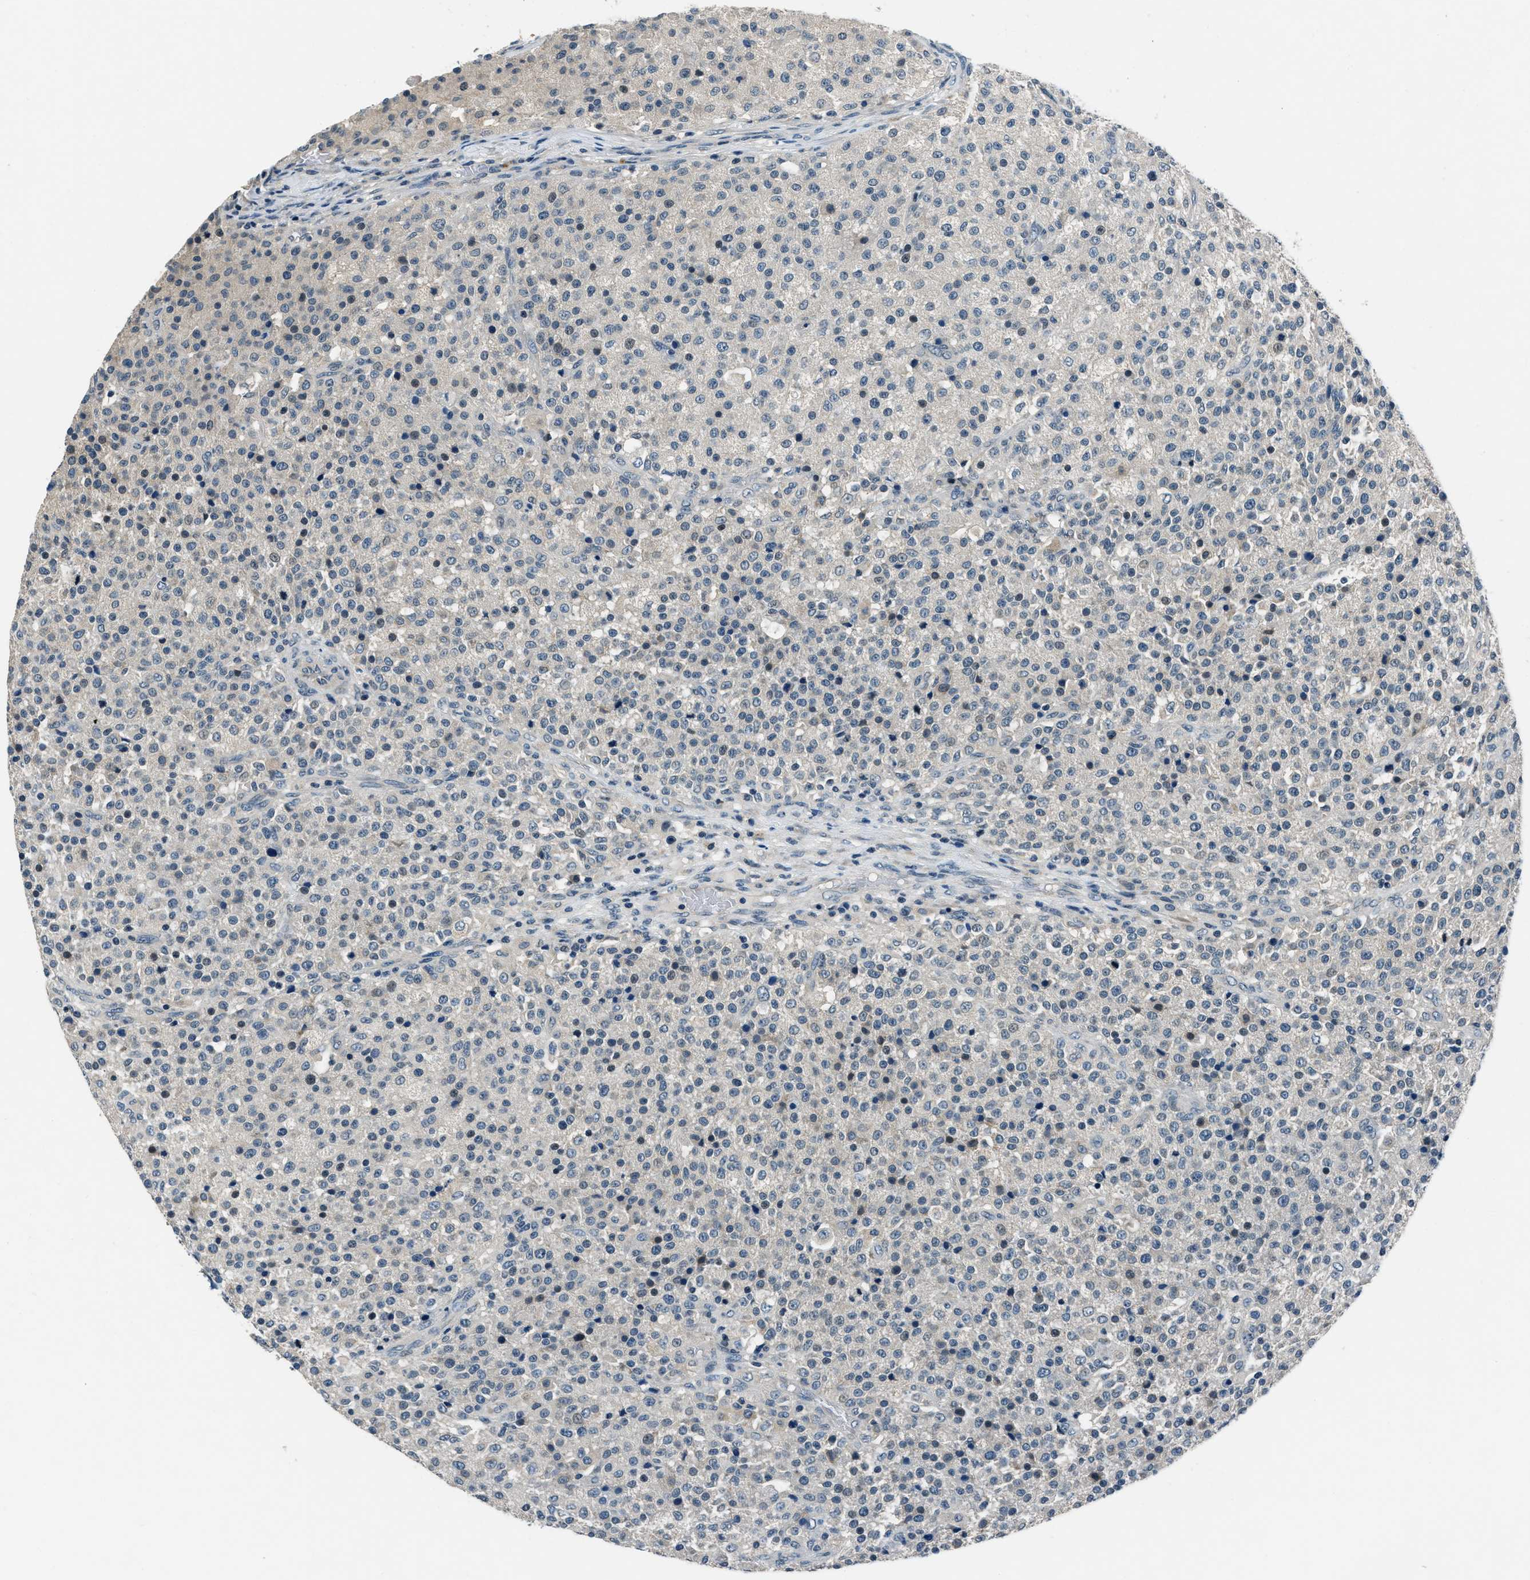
{"staining": {"intensity": "weak", "quantity": "<25%", "location": "cytoplasmic/membranous"}, "tissue": "testis cancer", "cell_type": "Tumor cells", "image_type": "cancer", "snomed": [{"axis": "morphology", "description": "Seminoma, NOS"}, {"axis": "topography", "description": "Testis"}], "caption": "DAB immunohistochemical staining of human testis cancer displays no significant expression in tumor cells.", "gene": "NME8", "patient": {"sex": "male", "age": 59}}